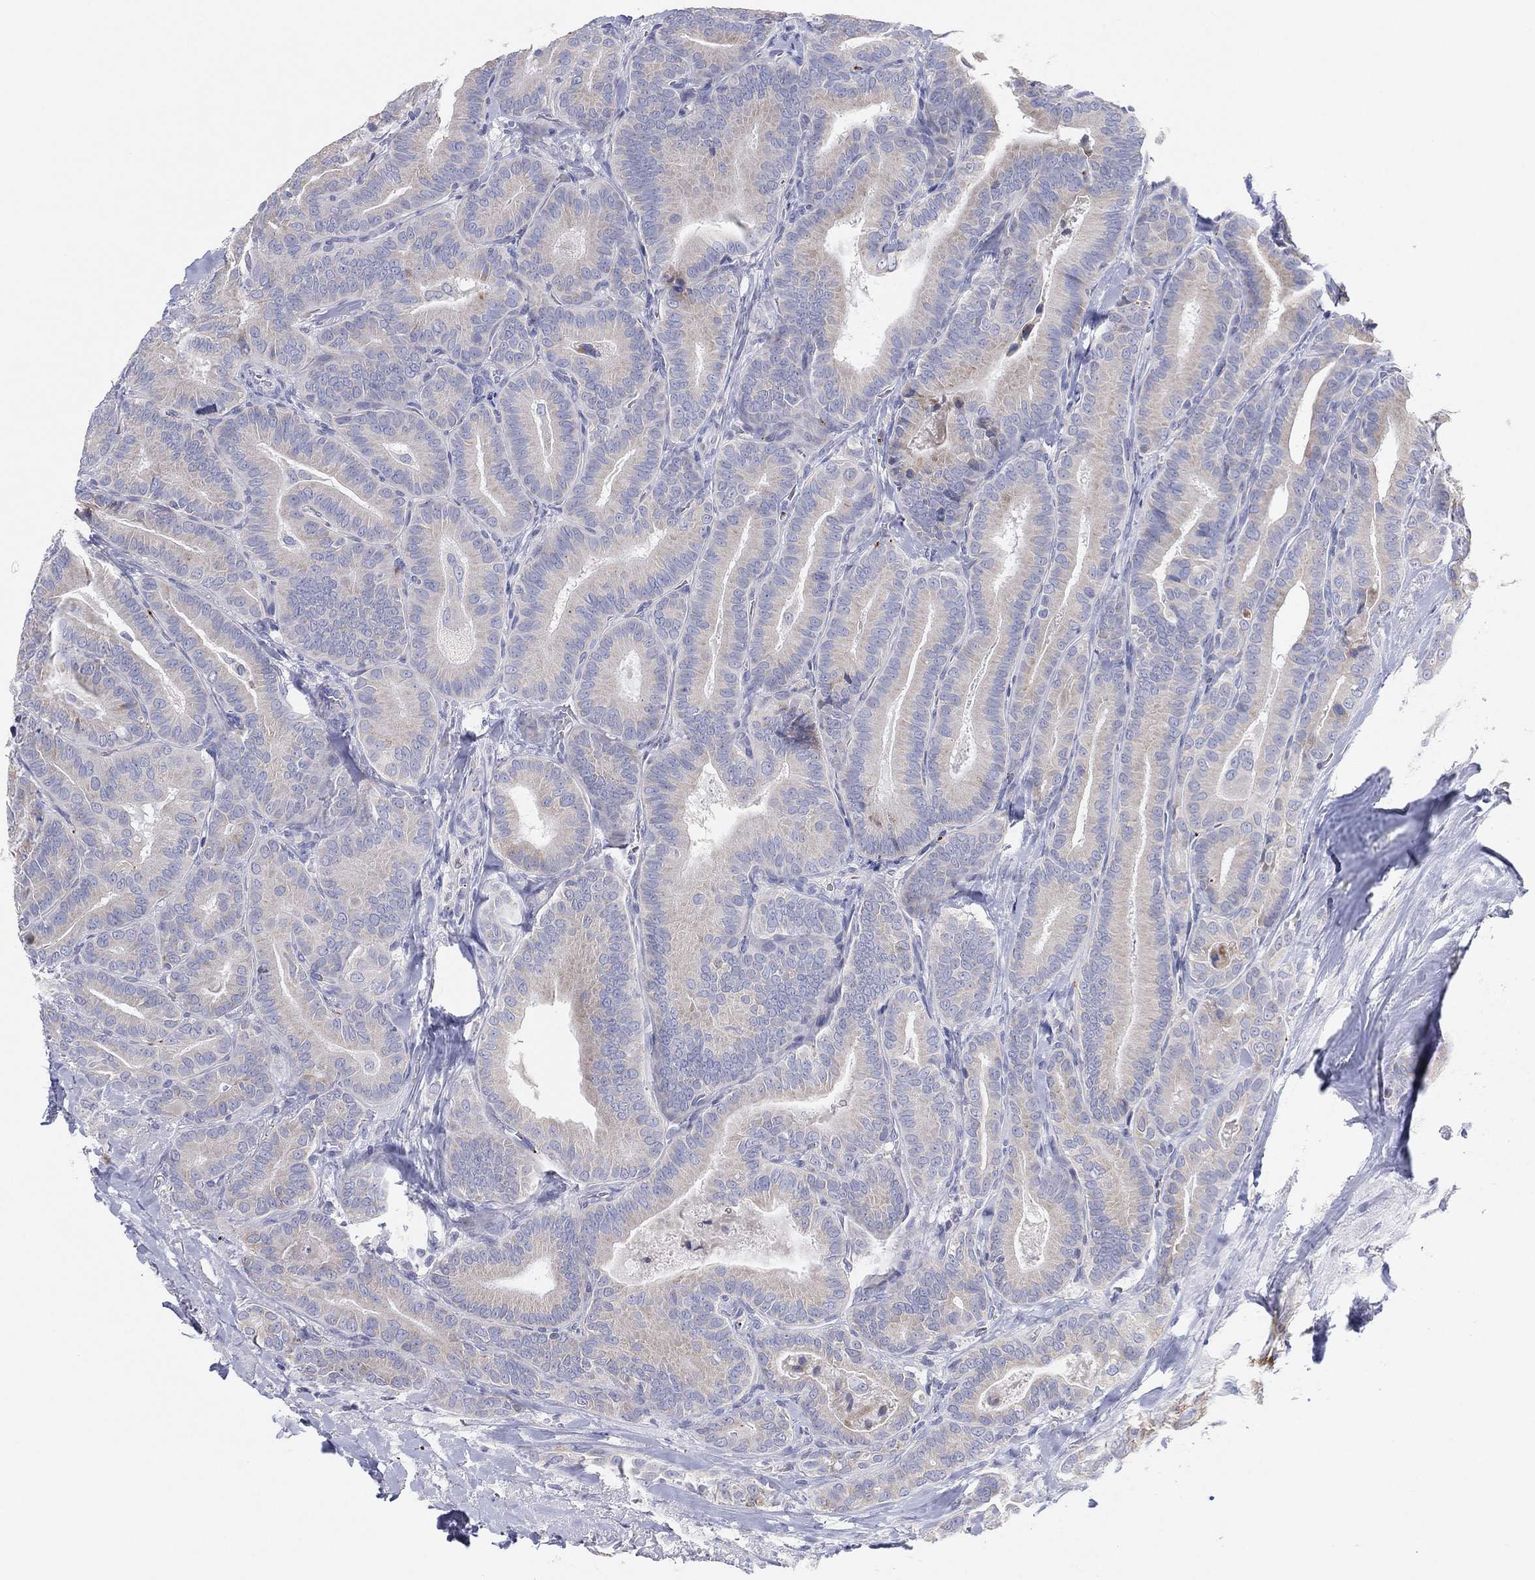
{"staining": {"intensity": "moderate", "quantity": "<25%", "location": "cytoplasmic/membranous"}, "tissue": "thyroid cancer", "cell_type": "Tumor cells", "image_type": "cancer", "snomed": [{"axis": "morphology", "description": "Papillary adenocarcinoma, NOS"}, {"axis": "topography", "description": "Thyroid gland"}], "caption": "Brown immunohistochemical staining in human thyroid cancer shows moderate cytoplasmic/membranous expression in approximately <25% of tumor cells.", "gene": "TMEM40", "patient": {"sex": "male", "age": 61}}